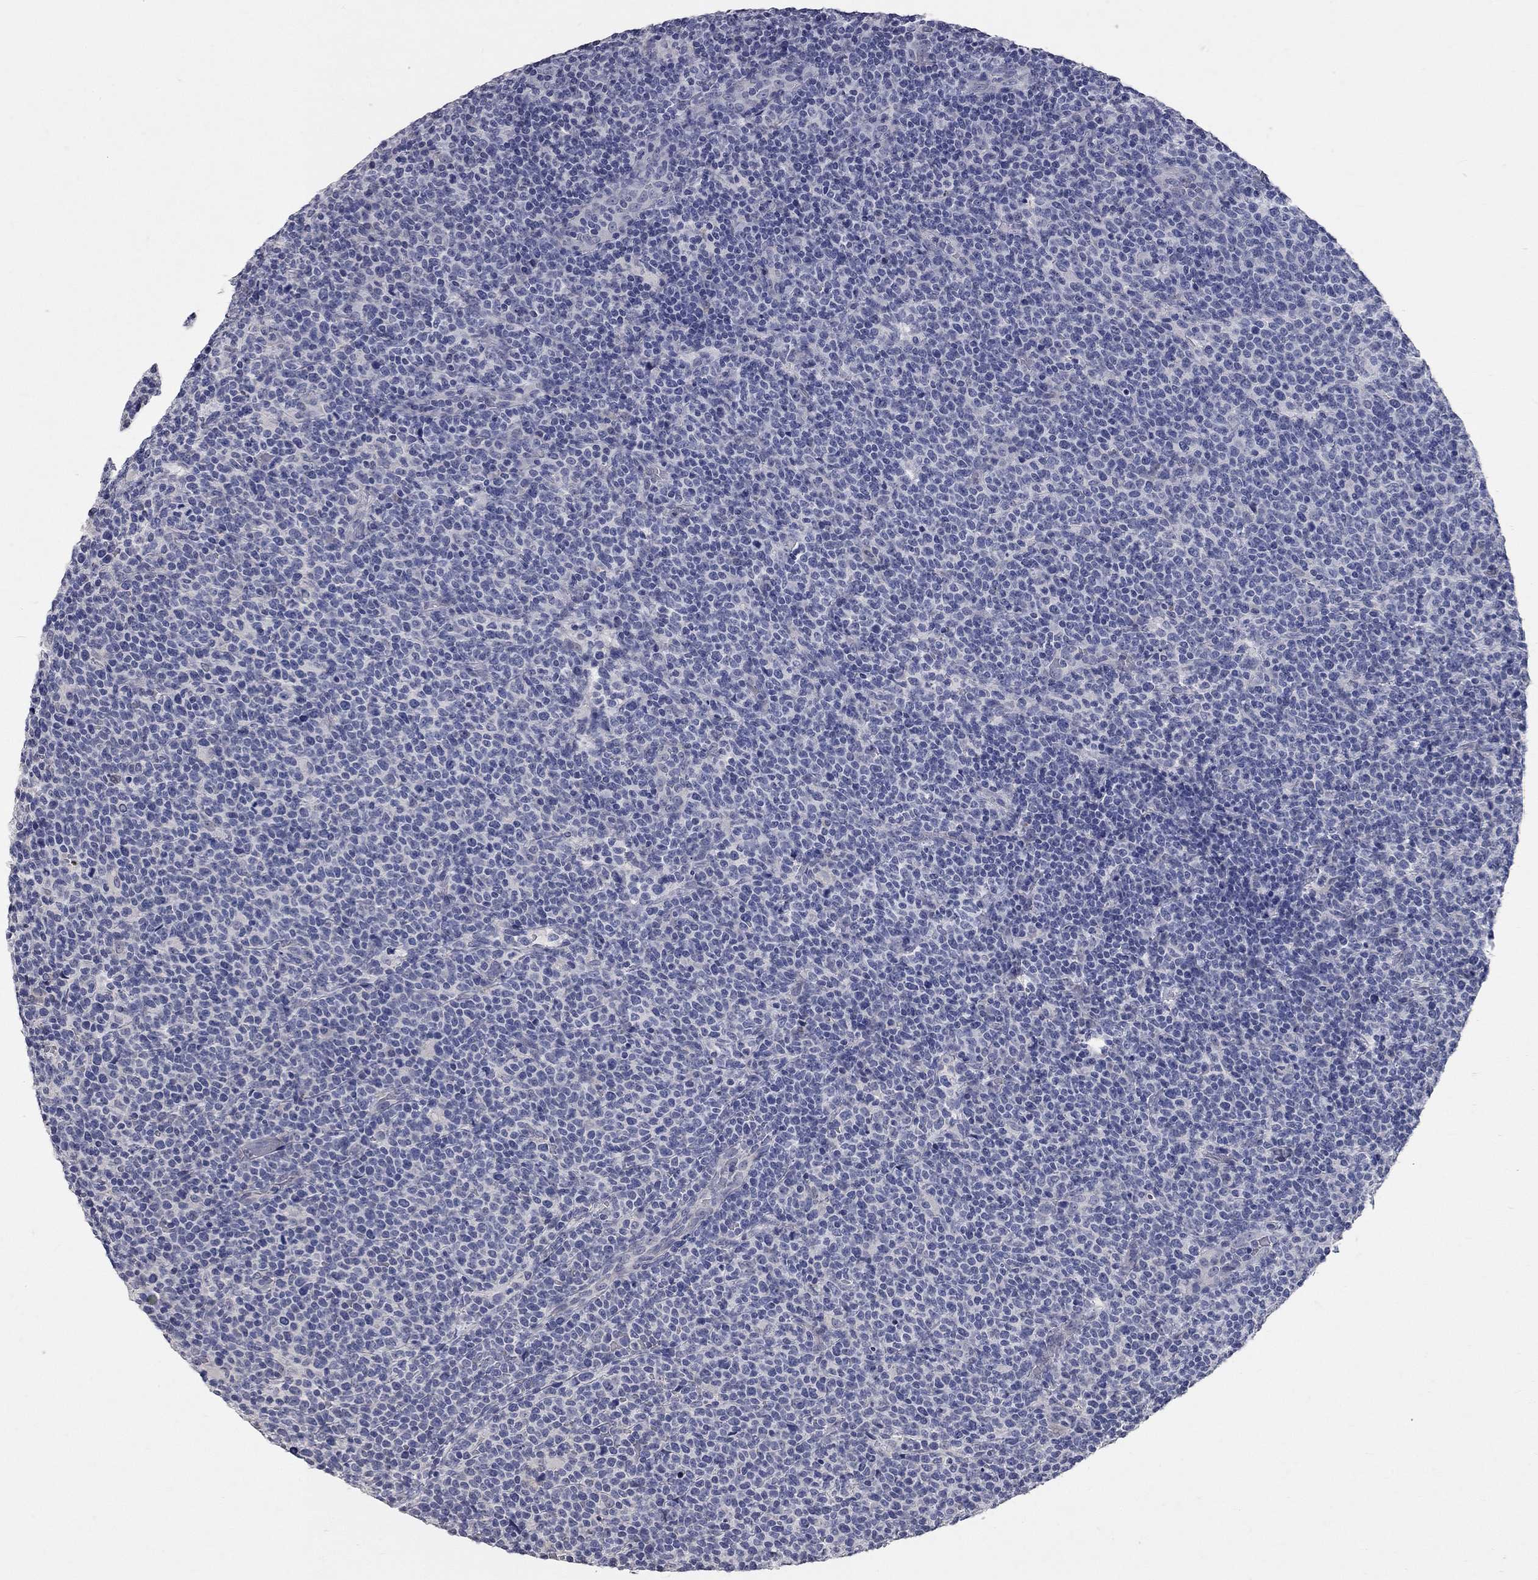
{"staining": {"intensity": "negative", "quantity": "none", "location": "none"}, "tissue": "lymphoma", "cell_type": "Tumor cells", "image_type": "cancer", "snomed": [{"axis": "morphology", "description": "Malignant lymphoma, non-Hodgkin's type, High grade"}, {"axis": "topography", "description": "Lymph node"}], "caption": "Histopathology image shows no protein expression in tumor cells of malignant lymphoma, non-Hodgkin's type (high-grade) tissue.", "gene": "SYT12", "patient": {"sex": "male", "age": 61}}